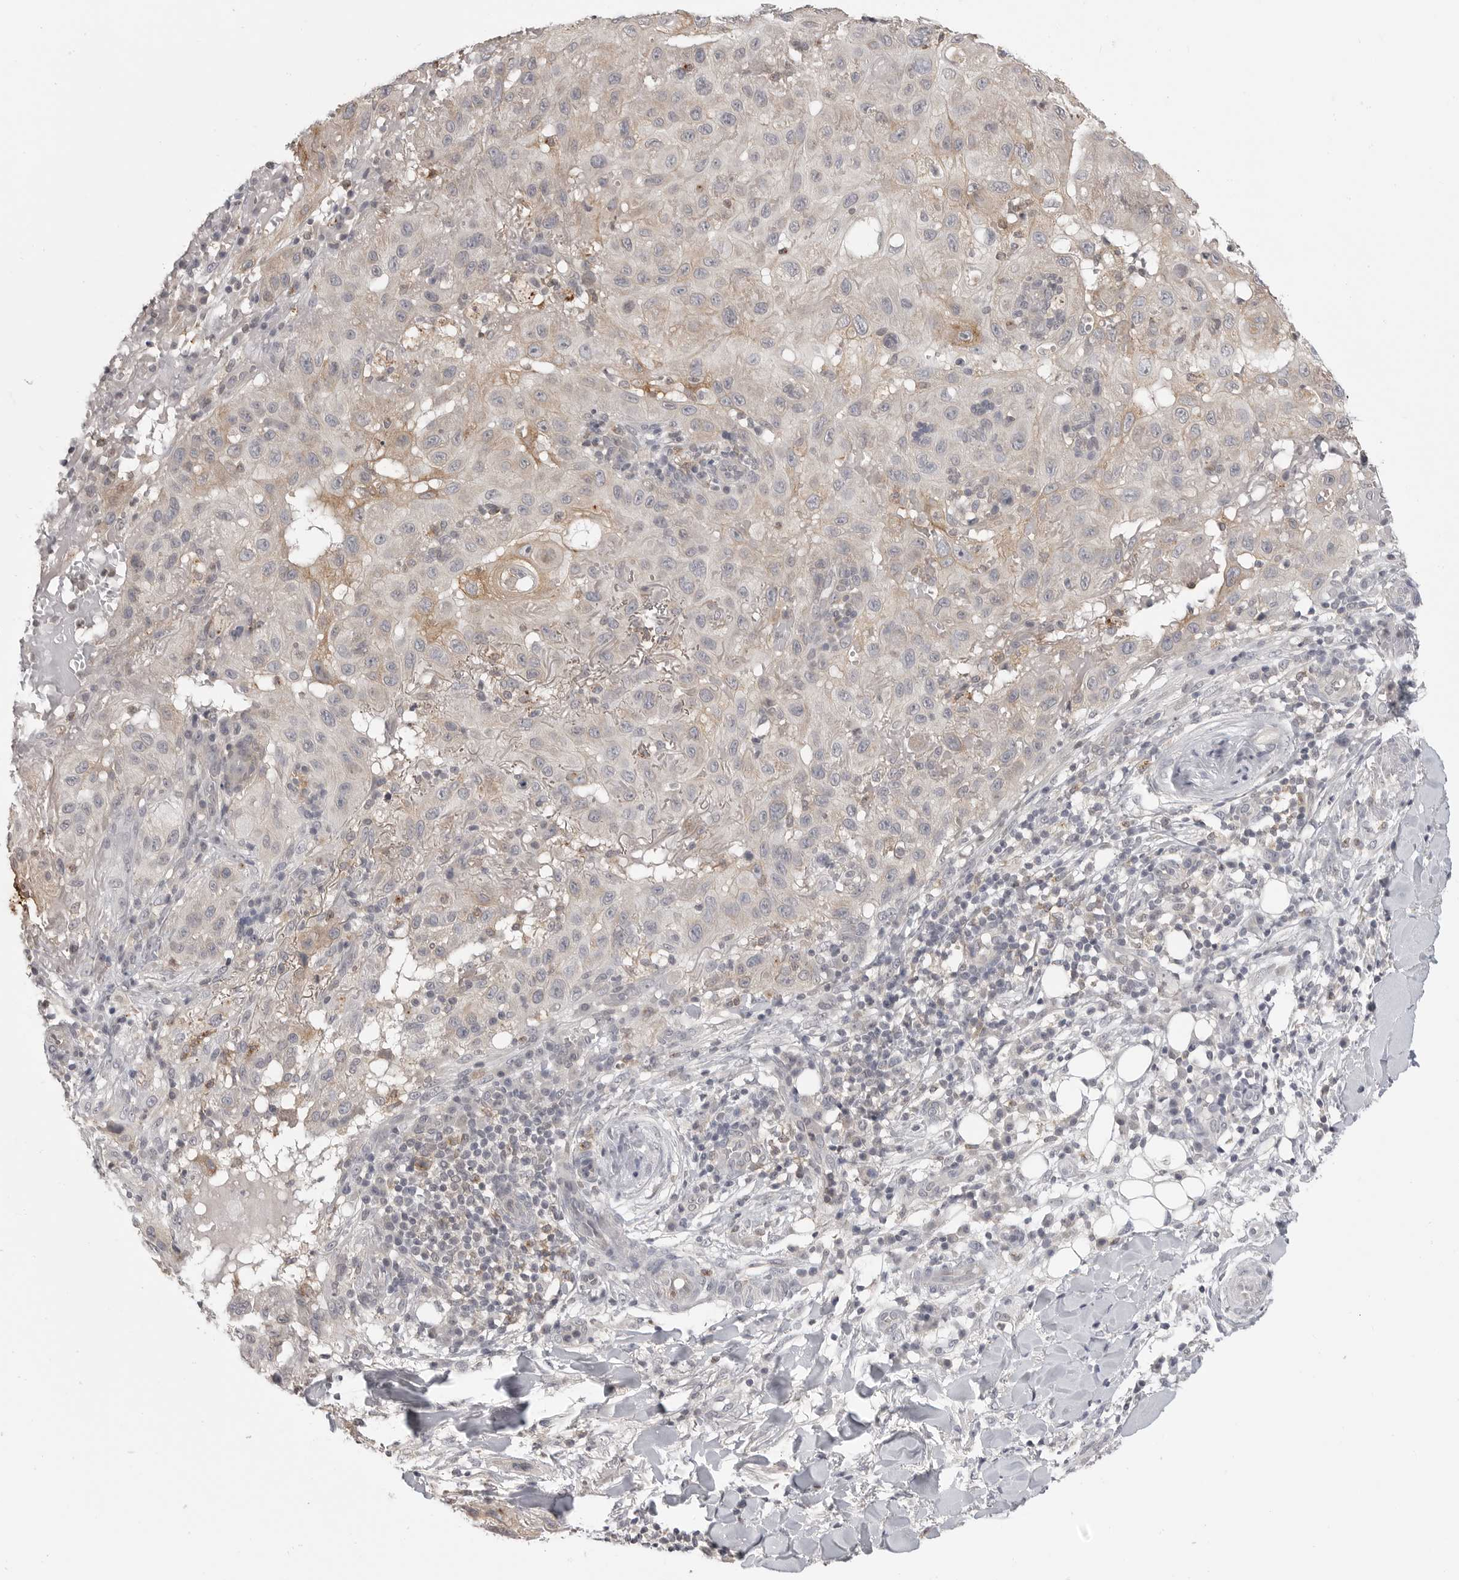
{"staining": {"intensity": "weak", "quantity": "<25%", "location": "cytoplasmic/membranous"}, "tissue": "skin cancer", "cell_type": "Tumor cells", "image_type": "cancer", "snomed": [{"axis": "morphology", "description": "Normal tissue, NOS"}, {"axis": "morphology", "description": "Squamous cell carcinoma, NOS"}, {"axis": "topography", "description": "Skin"}], "caption": "This is a micrograph of immunohistochemistry (IHC) staining of squamous cell carcinoma (skin), which shows no positivity in tumor cells. (Brightfield microscopy of DAB IHC at high magnification).", "gene": "IFNGR1", "patient": {"sex": "female", "age": 96}}